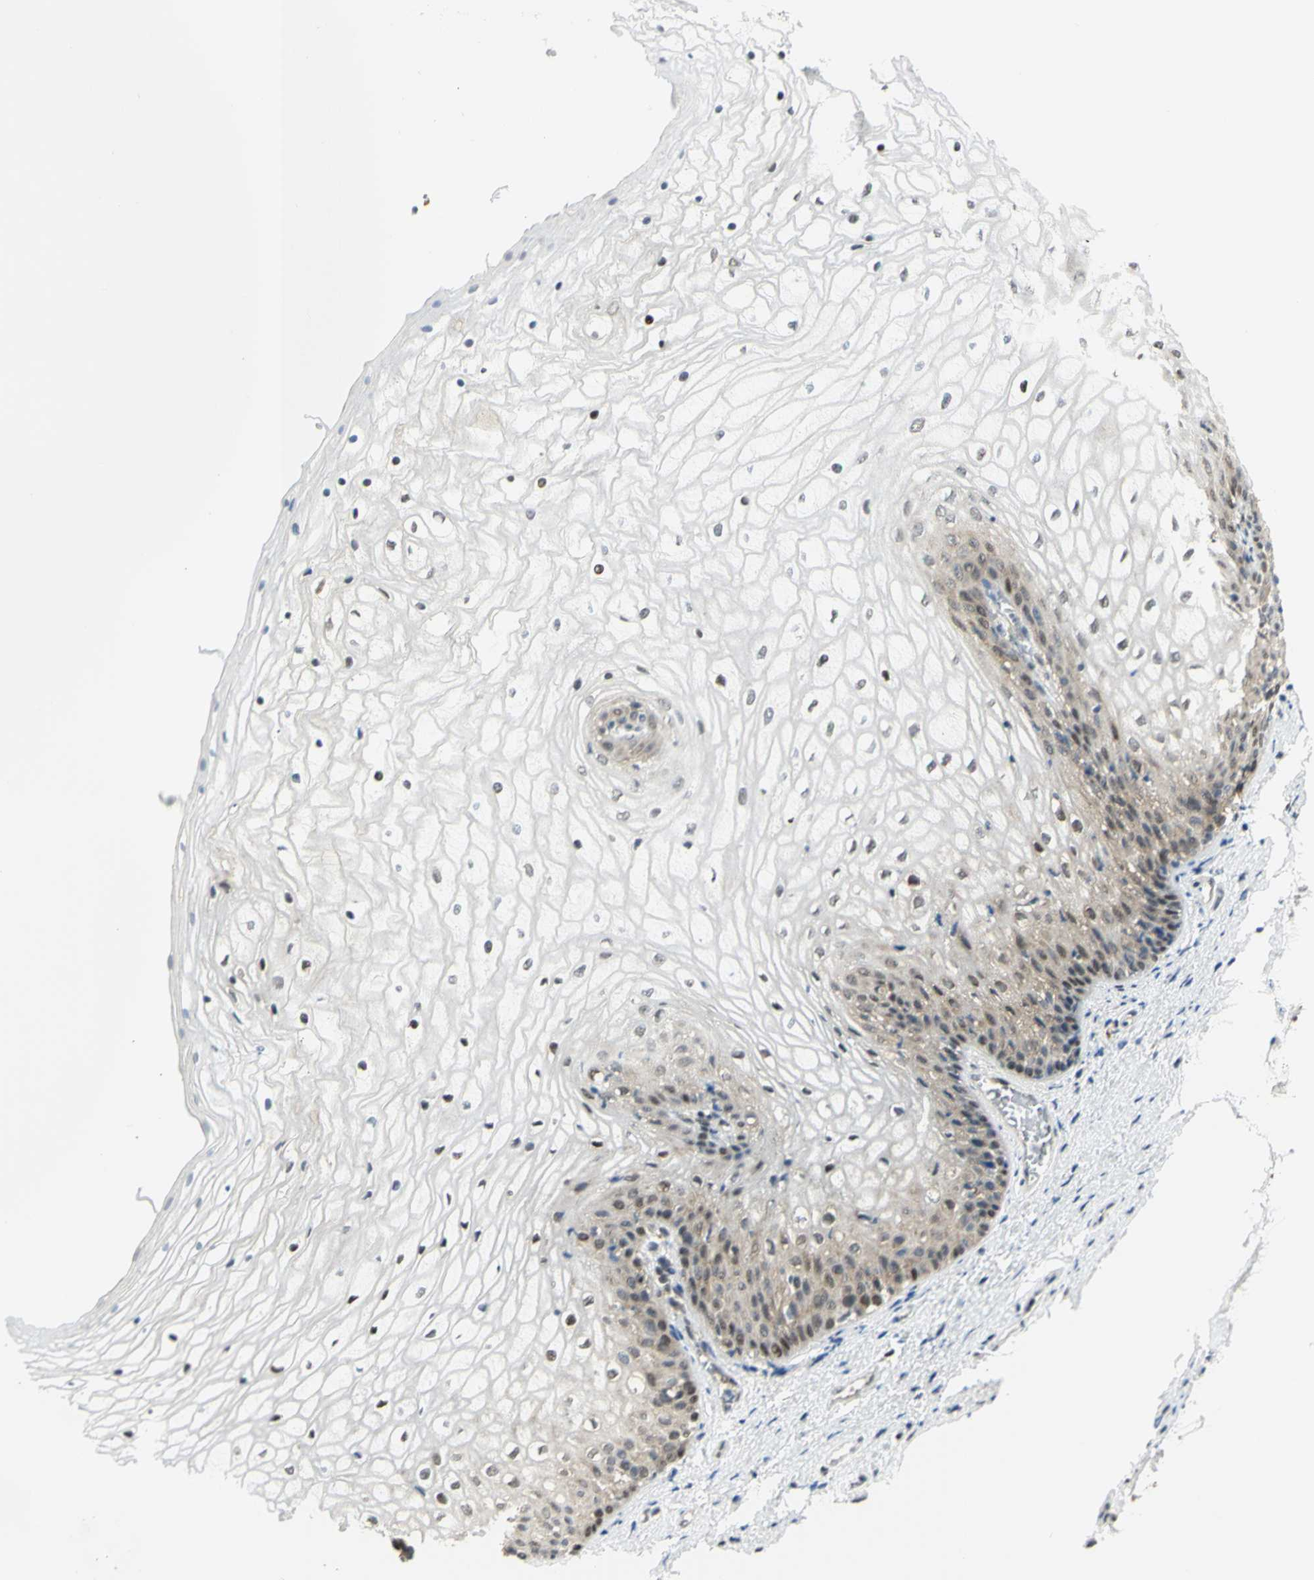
{"staining": {"intensity": "weak", "quantity": "<25%", "location": "cytoplasmic/membranous,nuclear"}, "tissue": "vagina", "cell_type": "Squamous epithelial cells", "image_type": "normal", "snomed": [{"axis": "morphology", "description": "Normal tissue, NOS"}, {"axis": "topography", "description": "Vagina"}], "caption": "This is a photomicrograph of IHC staining of benign vagina, which shows no staining in squamous epithelial cells.", "gene": "DDX1", "patient": {"sex": "female", "age": 34}}